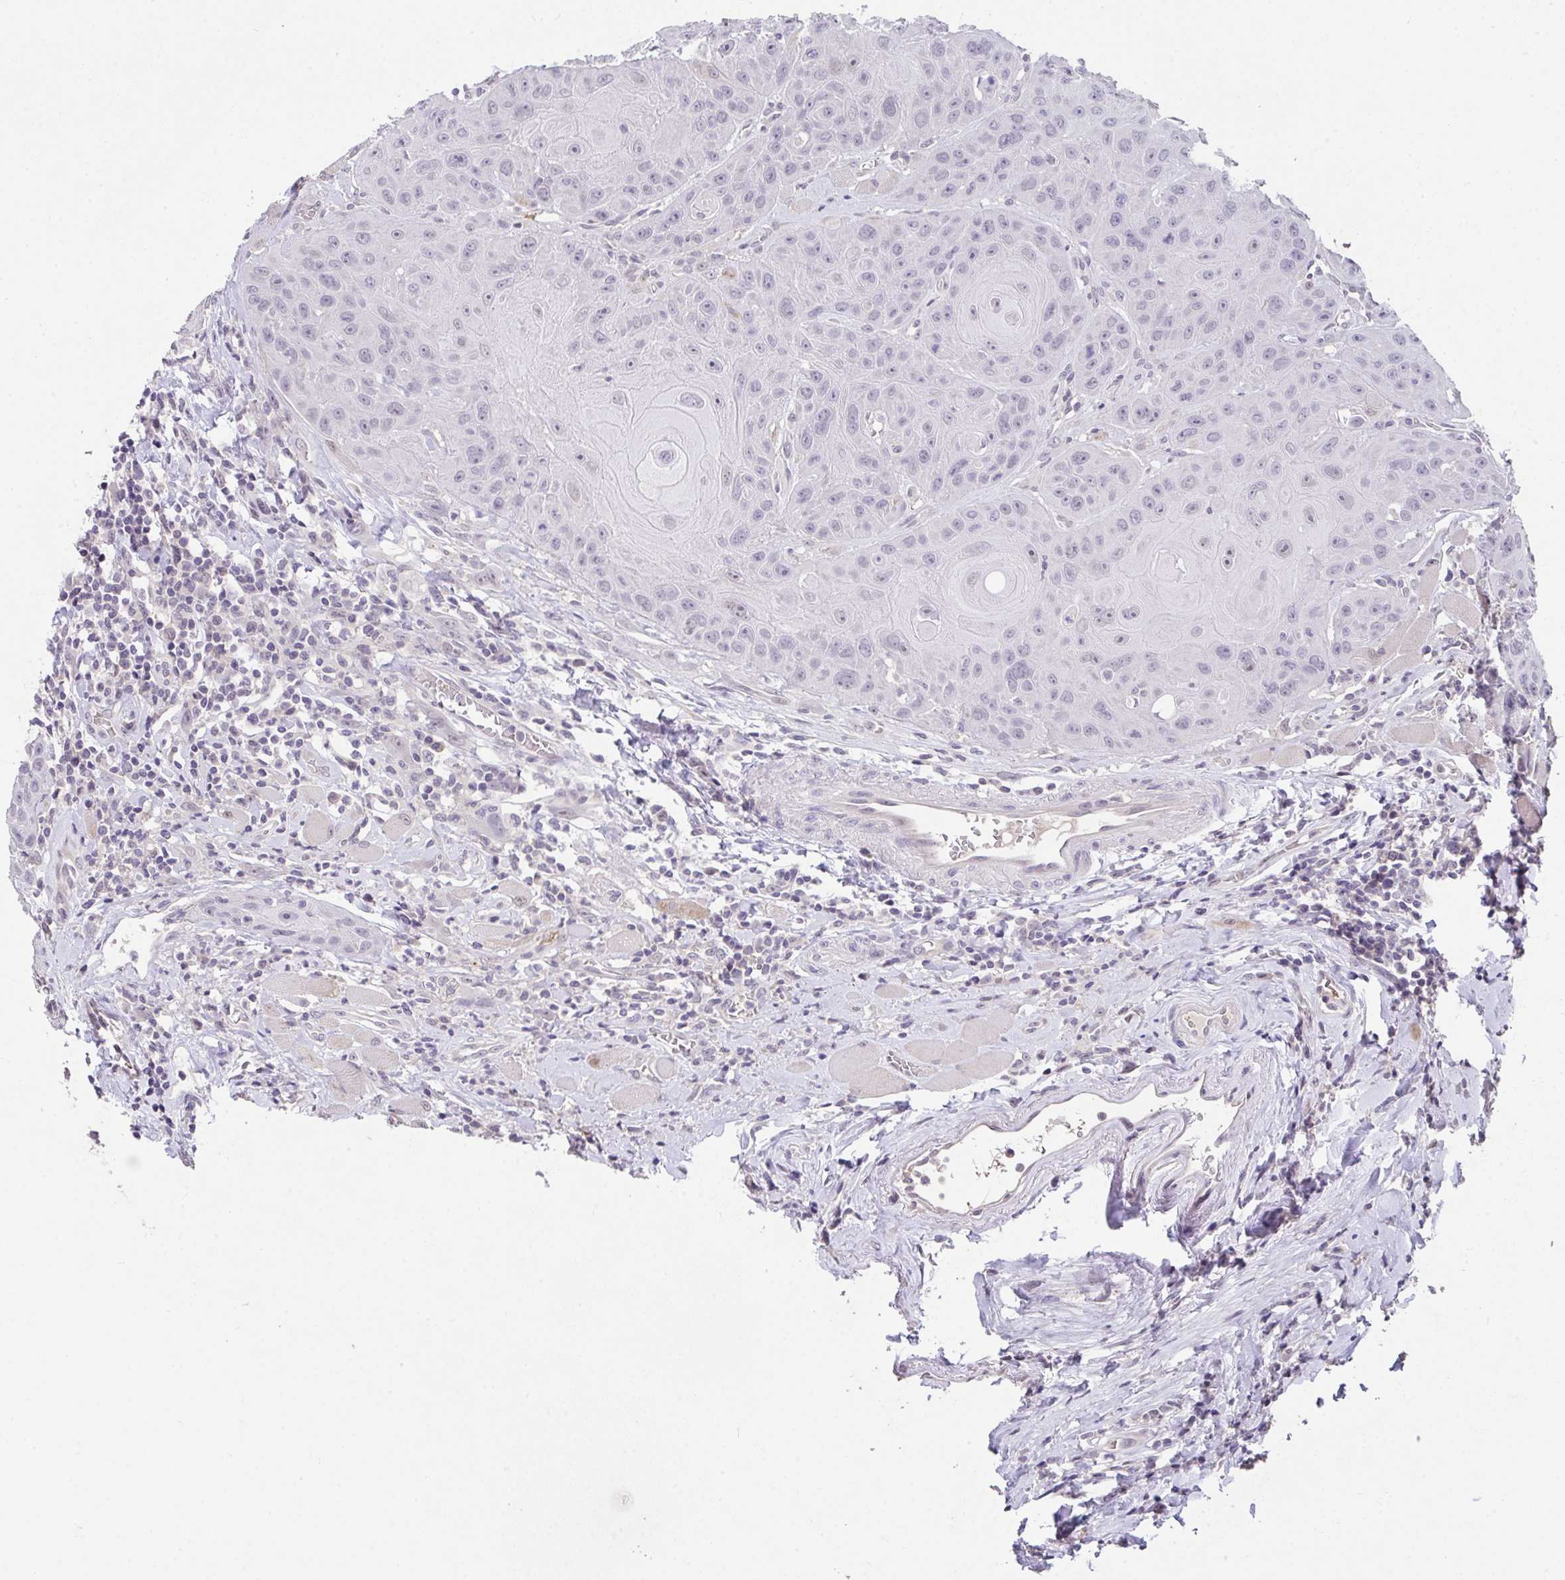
{"staining": {"intensity": "negative", "quantity": "none", "location": "none"}, "tissue": "head and neck cancer", "cell_type": "Tumor cells", "image_type": "cancer", "snomed": [{"axis": "morphology", "description": "Squamous cell carcinoma, NOS"}, {"axis": "topography", "description": "Head-Neck"}], "caption": "Immunohistochemistry photomicrograph of human head and neck cancer (squamous cell carcinoma) stained for a protein (brown), which demonstrates no positivity in tumor cells.", "gene": "GLTPD2", "patient": {"sex": "female", "age": 59}}